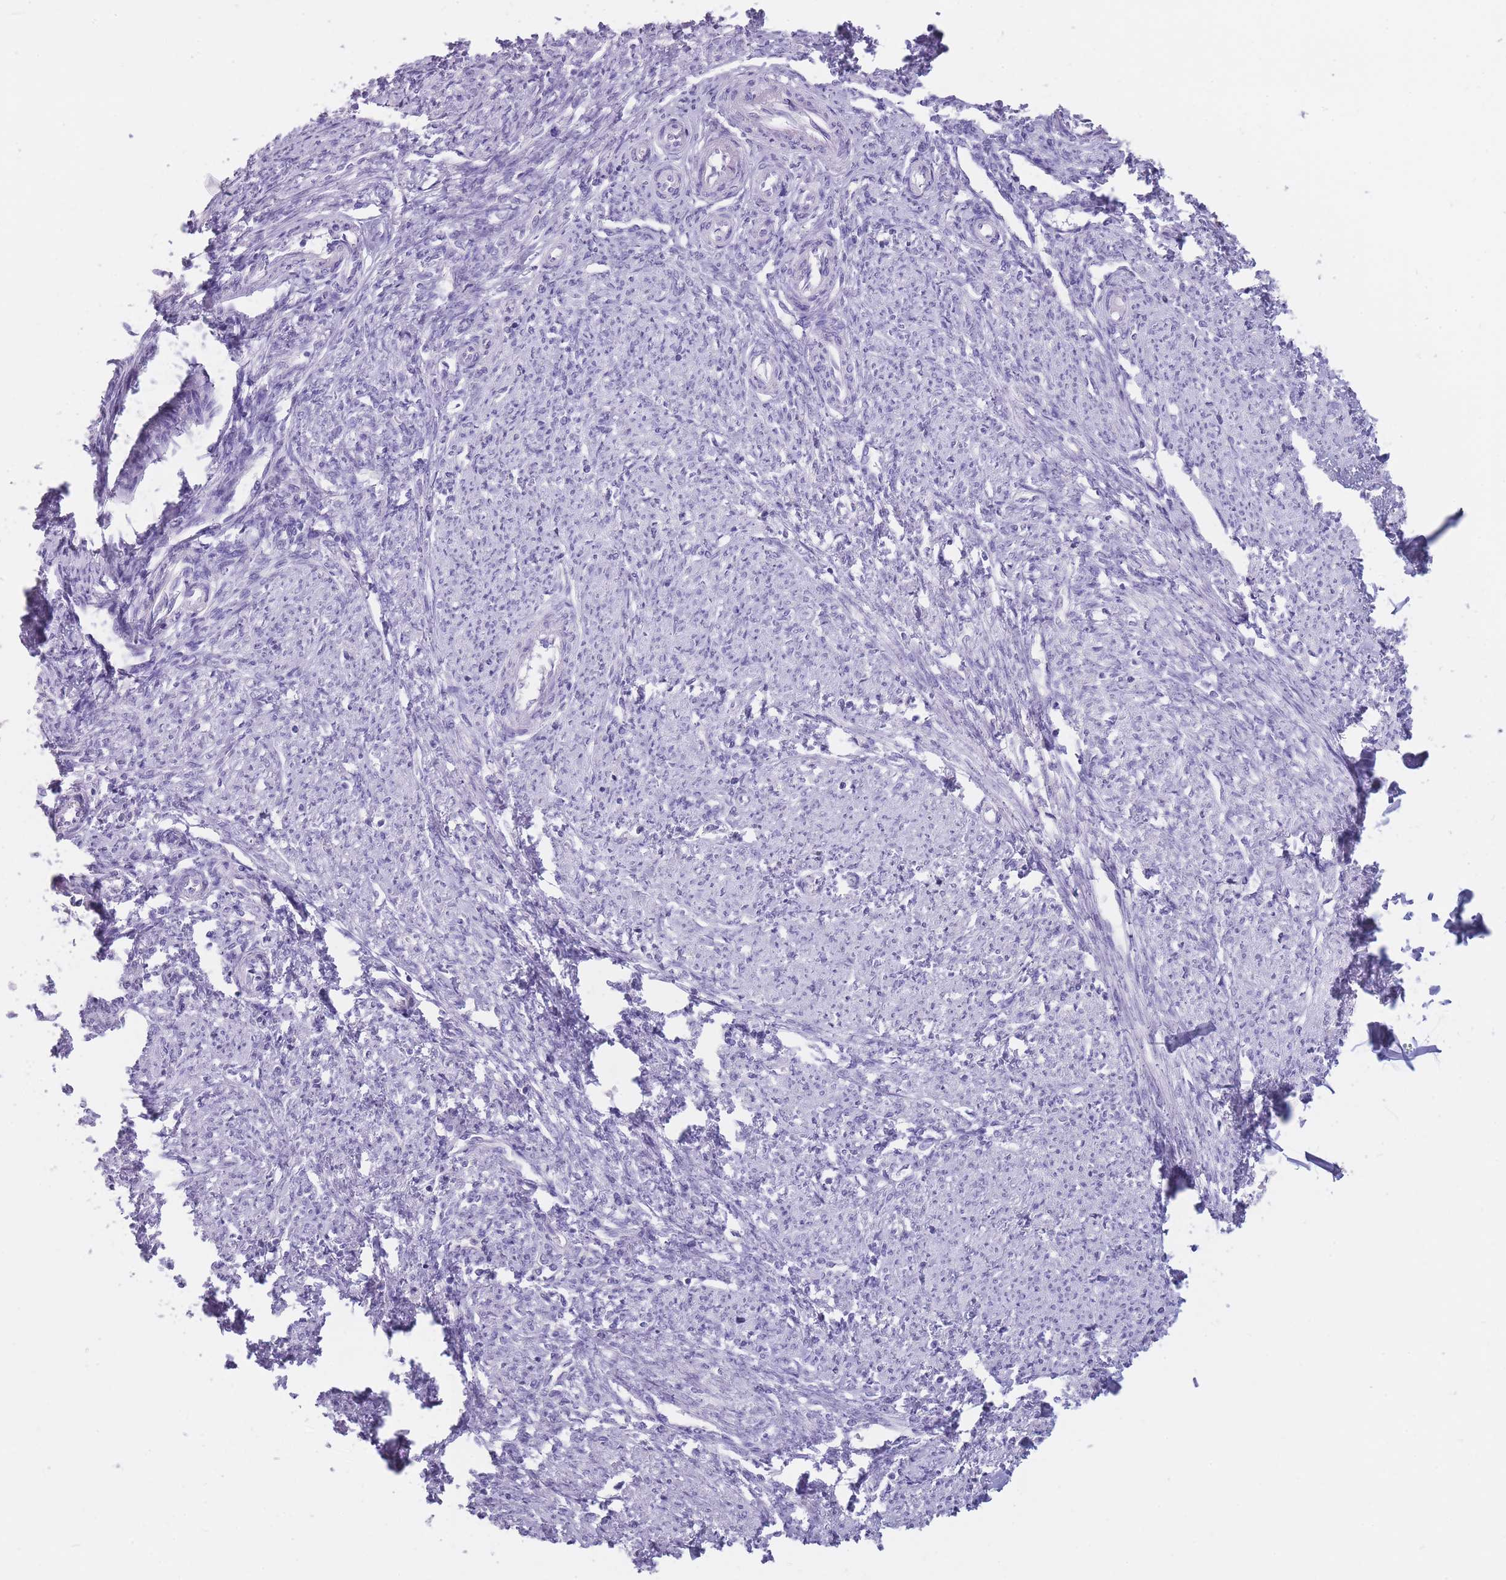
{"staining": {"intensity": "negative", "quantity": "none", "location": "none"}, "tissue": "smooth muscle", "cell_type": "Smooth muscle cells", "image_type": "normal", "snomed": [{"axis": "morphology", "description": "Normal tissue, NOS"}, {"axis": "topography", "description": "Smooth muscle"}, {"axis": "topography", "description": "Uterus"}], "caption": "DAB (3,3'-diaminobenzidine) immunohistochemical staining of benign human smooth muscle demonstrates no significant staining in smooth muscle cells.", "gene": "DCANP1", "patient": {"sex": "female", "age": 59}}